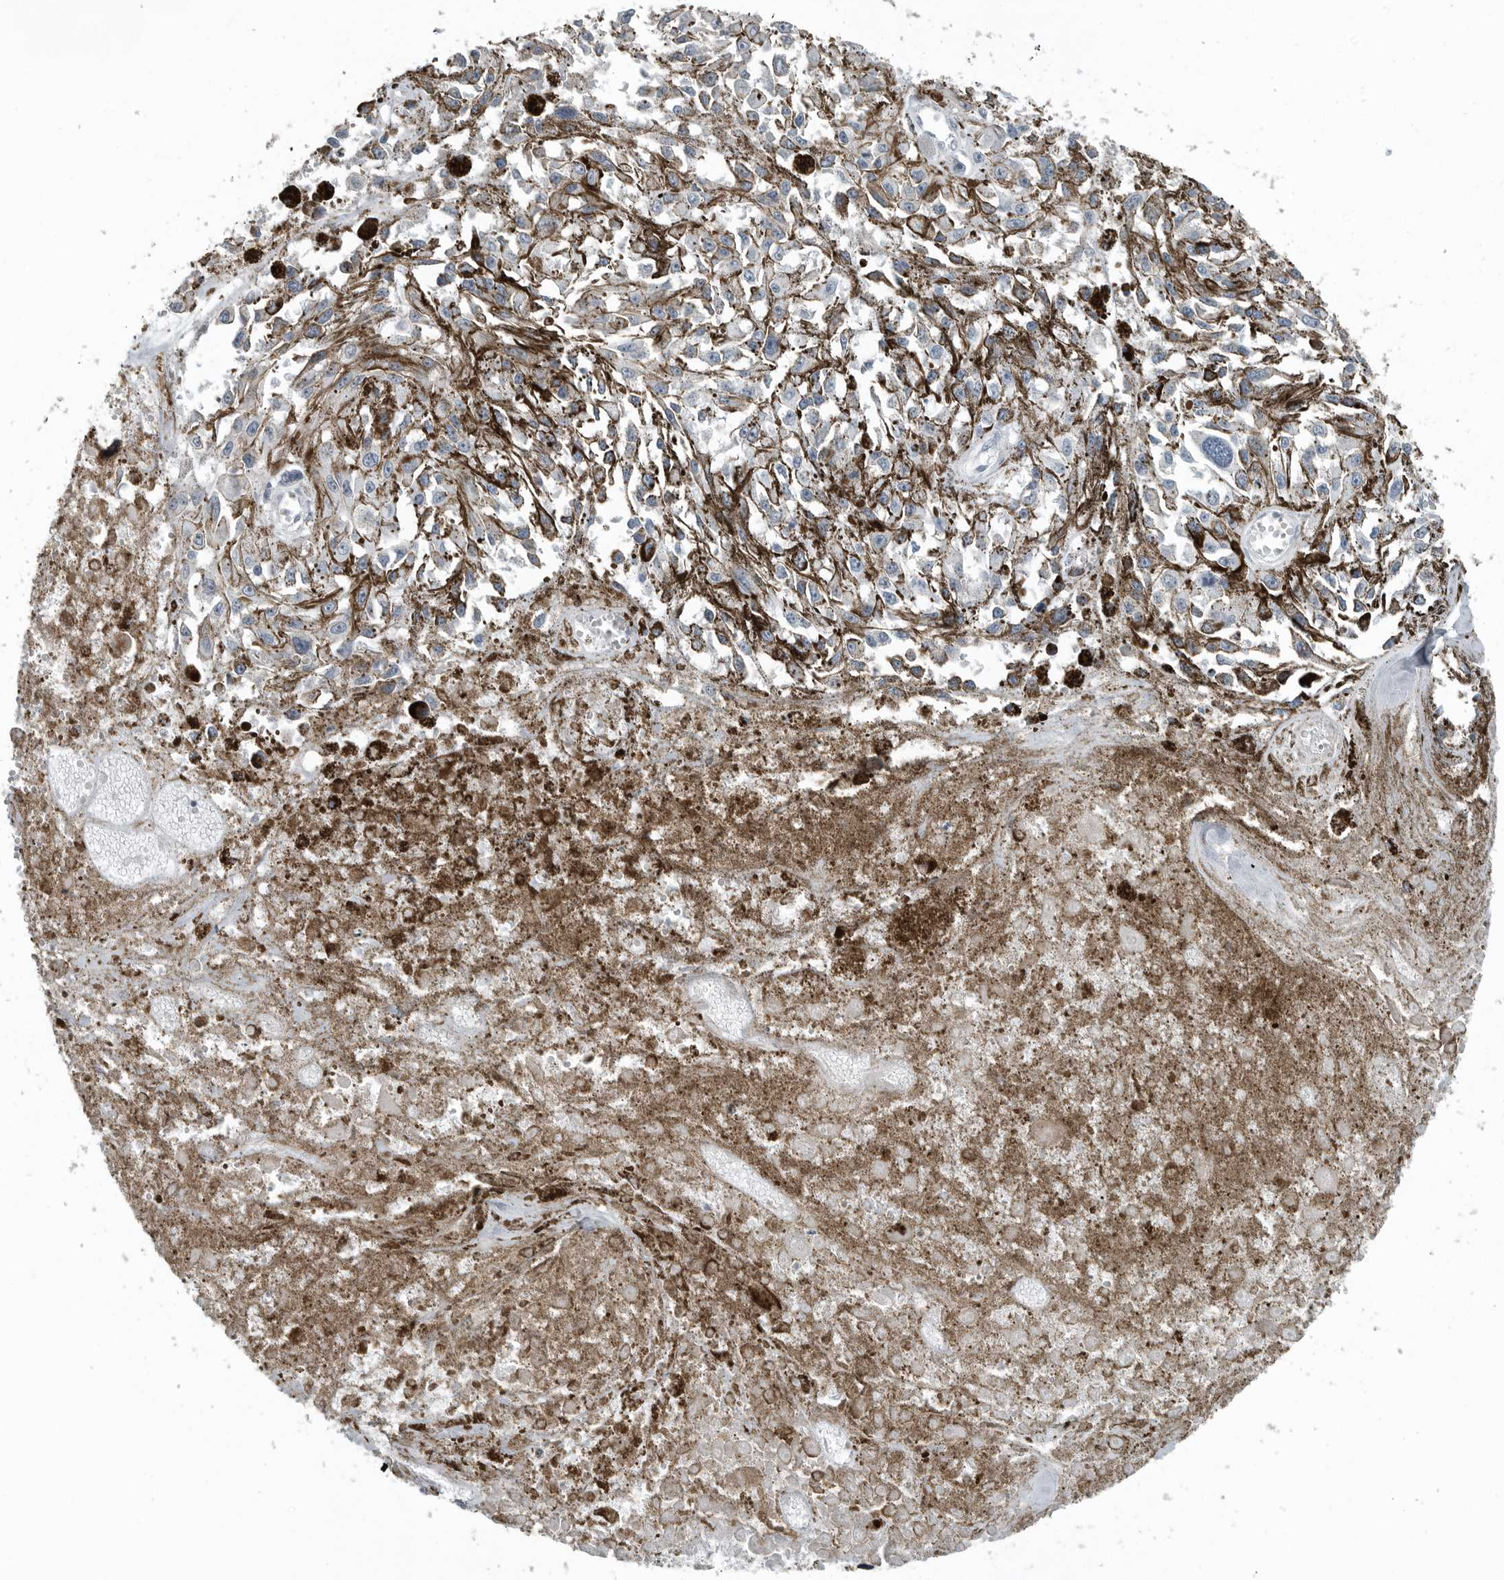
{"staining": {"intensity": "negative", "quantity": "none", "location": "none"}, "tissue": "melanoma", "cell_type": "Tumor cells", "image_type": "cancer", "snomed": [{"axis": "morphology", "description": "Malignant melanoma, Metastatic site"}, {"axis": "topography", "description": "Lymph node"}], "caption": "Immunohistochemistry (IHC) photomicrograph of neoplastic tissue: human melanoma stained with DAB (3,3'-diaminobenzidine) demonstrates no significant protein expression in tumor cells.", "gene": "KYAT1", "patient": {"sex": "male", "age": 59}}